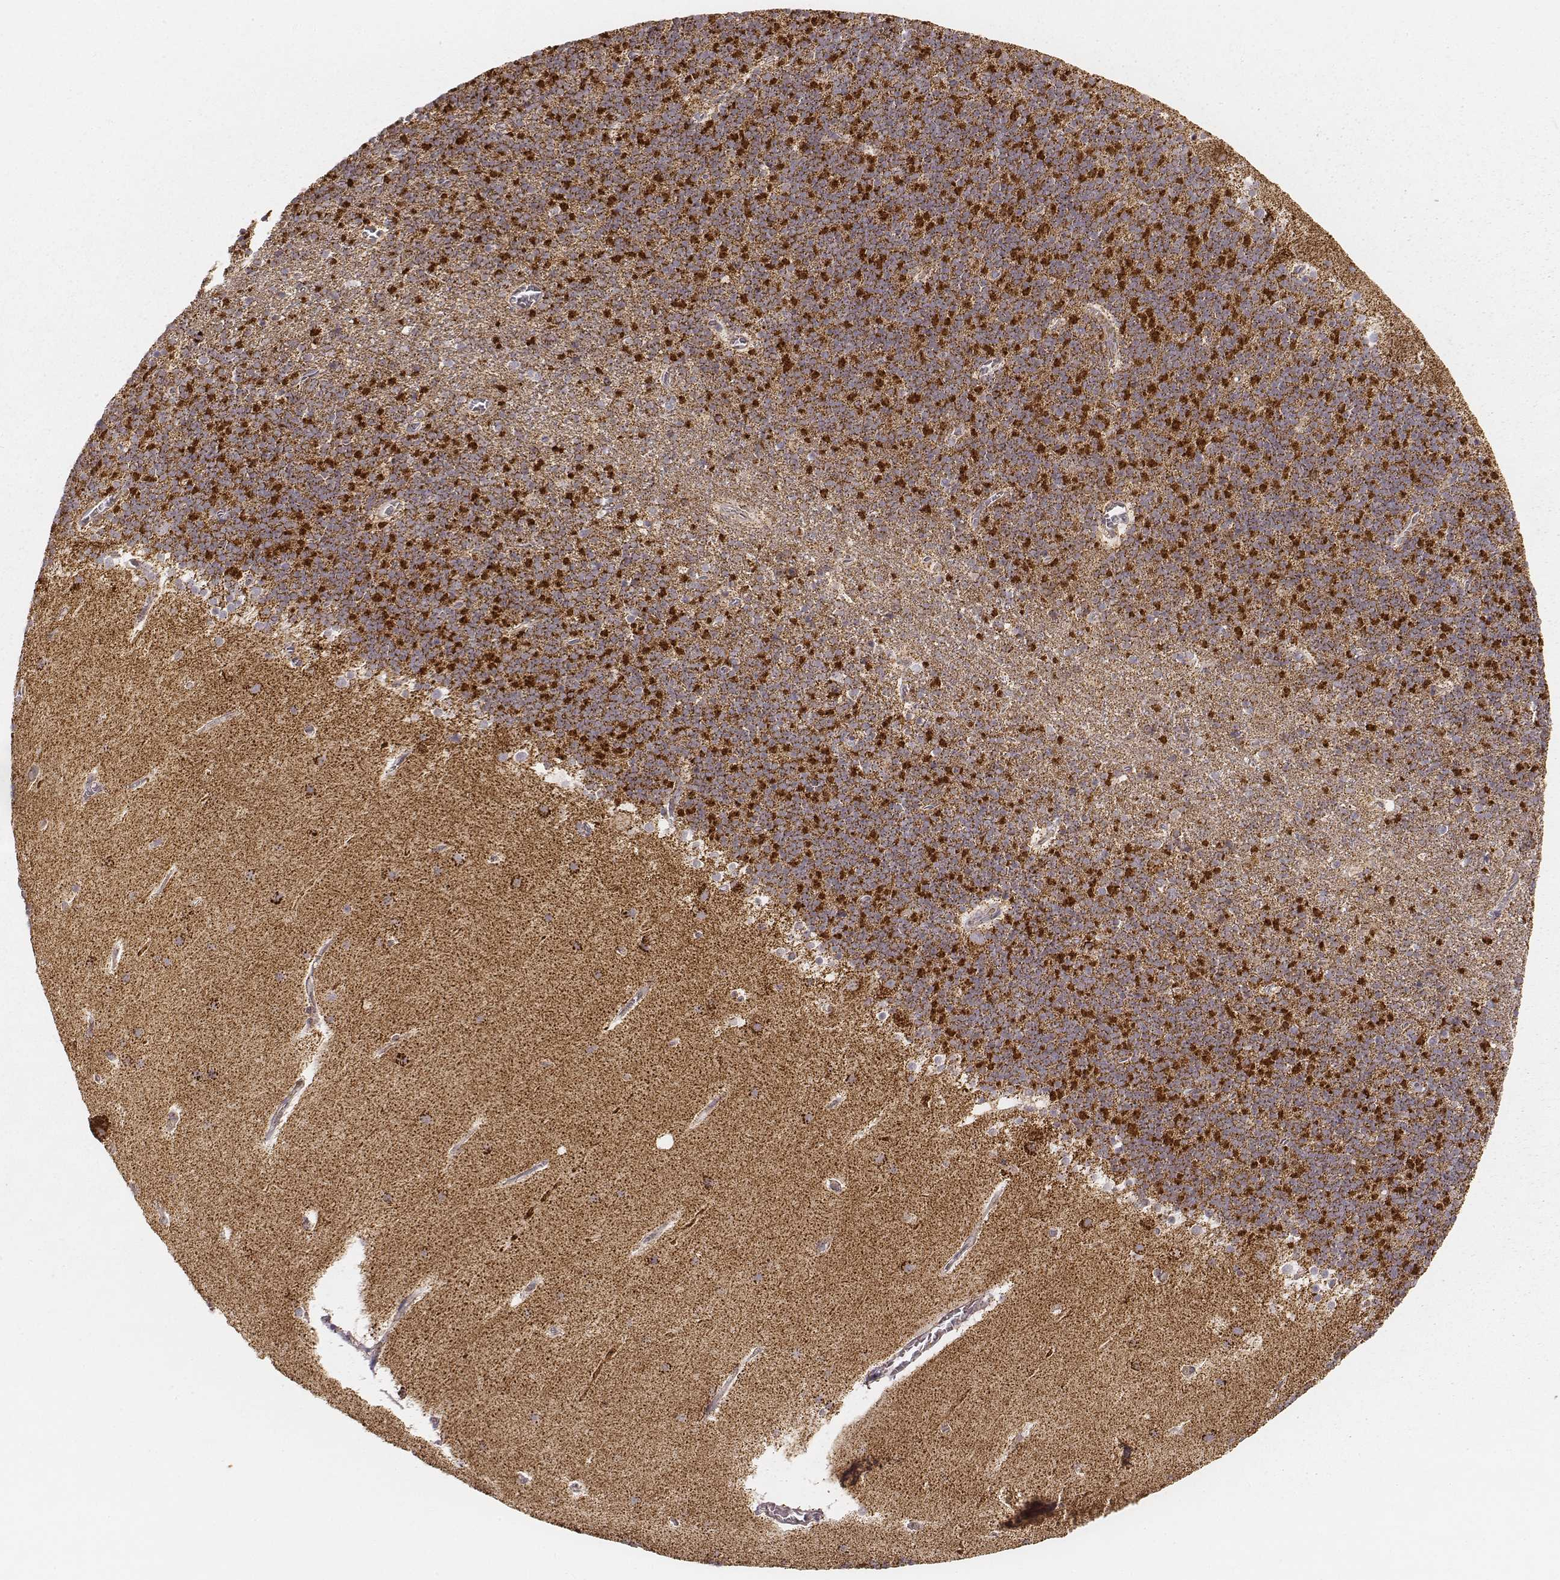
{"staining": {"intensity": "strong", "quantity": ">75%", "location": "cytoplasmic/membranous"}, "tissue": "cerebellum", "cell_type": "Cells in granular layer", "image_type": "normal", "snomed": [{"axis": "morphology", "description": "Normal tissue, NOS"}, {"axis": "topography", "description": "Cerebellum"}], "caption": "Immunohistochemical staining of benign cerebellum displays strong cytoplasmic/membranous protein positivity in about >75% of cells in granular layer.", "gene": "CS", "patient": {"sex": "male", "age": 70}}